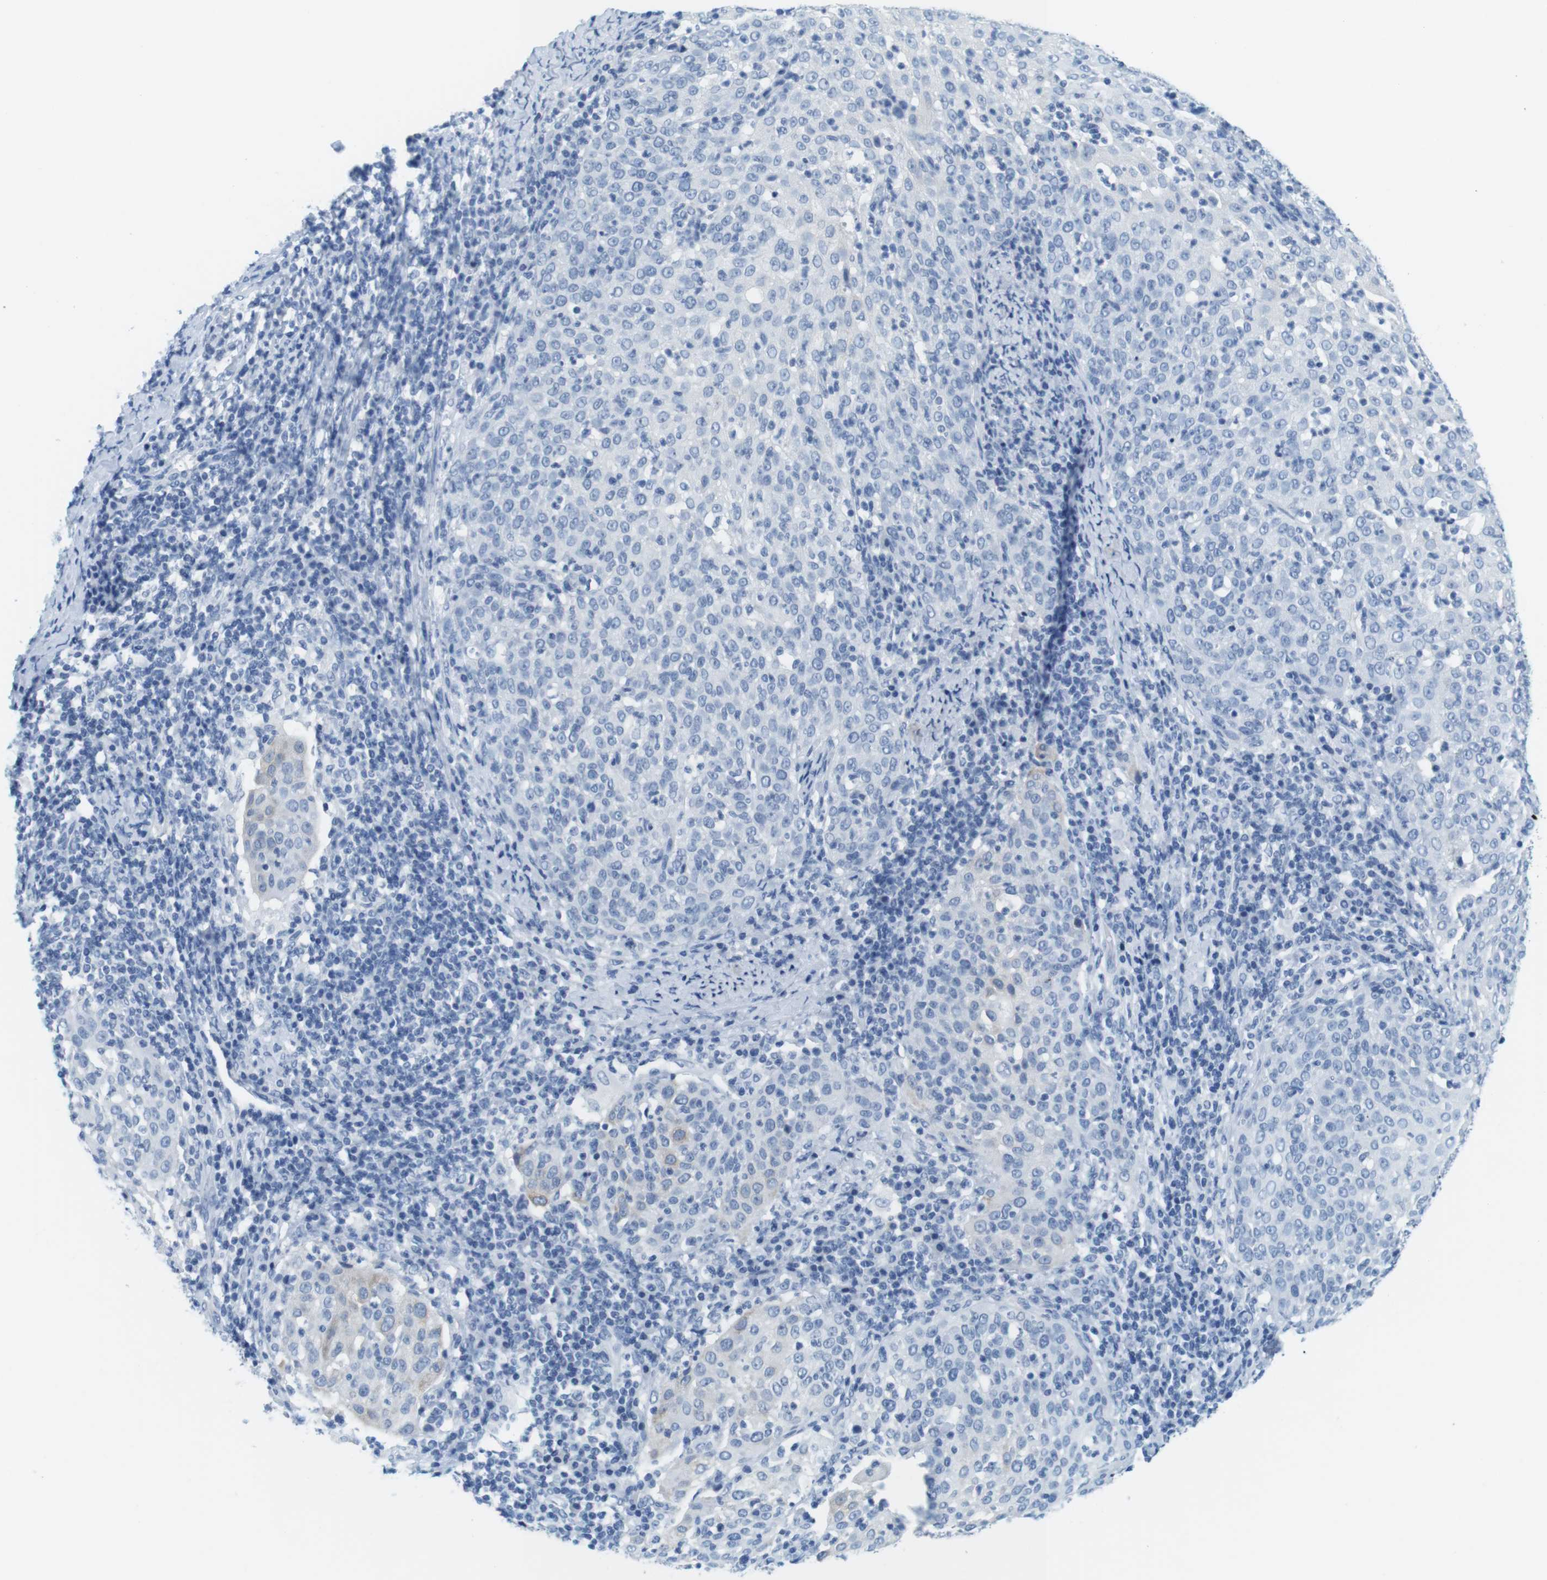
{"staining": {"intensity": "negative", "quantity": "none", "location": "none"}, "tissue": "cervical cancer", "cell_type": "Tumor cells", "image_type": "cancer", "snomed": [{"axis": "morphology", "description": "Squamous cell carcinoma, NOS"}, {"axis": "topography", "description": "Cervix"}], "caption": "Tumor cells show no significant expression in cervical squamous cell carcinoma.", "gene": "CYP2C9", "patient": {"sex": "female", "age": 51}}